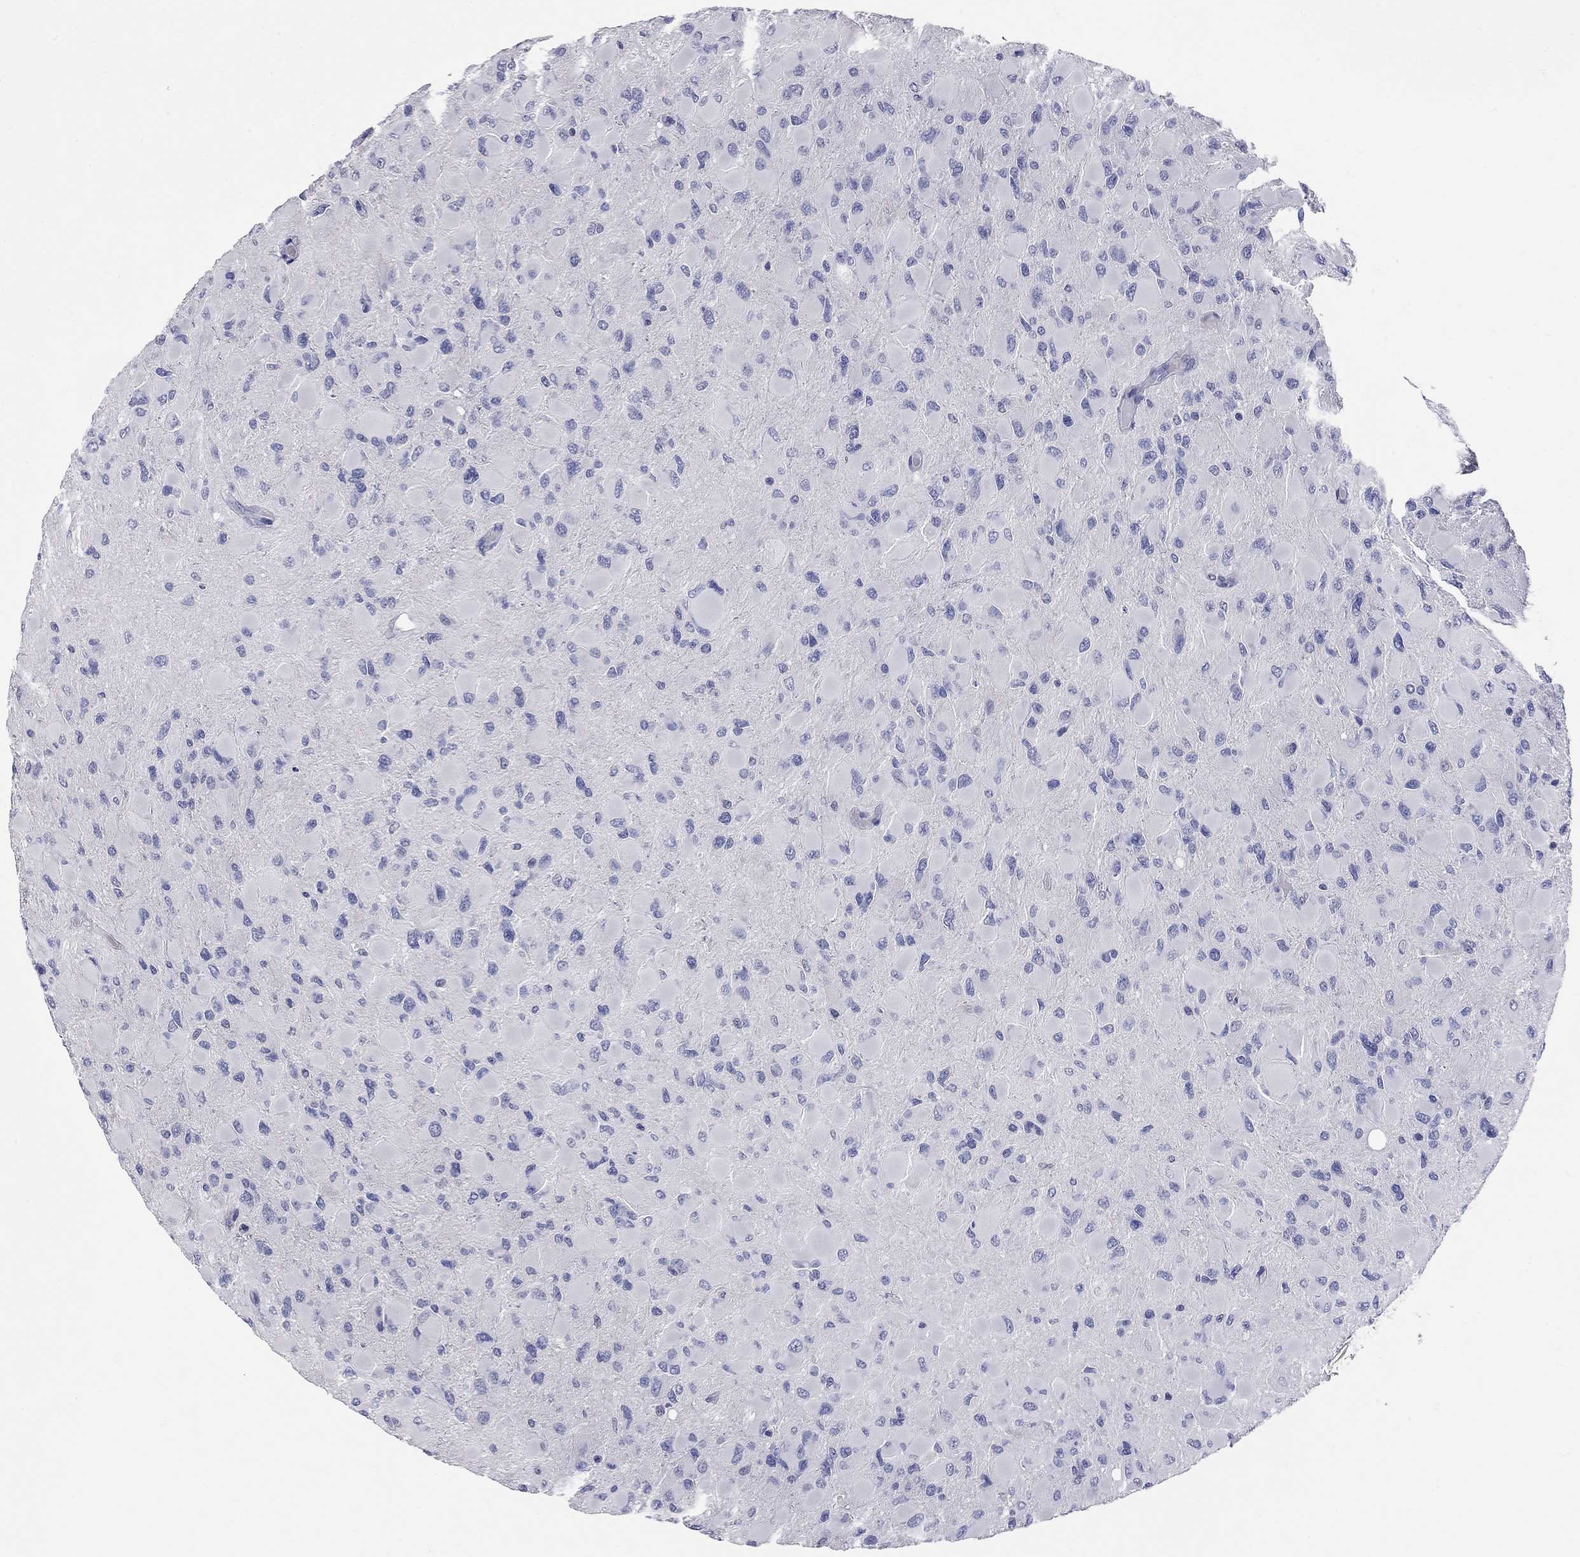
{"staining": {"intensity": "negative", "quantity": "none", "location": "none"}, "tissue": "glioma", "cell_type": "Tumor cells", "image_type": "cancer", "snomed": [{"axis": "morphology", "description": "Glioma, malignant, High grade"}, {"axis": "topography", "description": "Cerebral cortex"}], "caption": "Immunohistochemistry micrograph of human glioma stained for a protein (brown), which shows no positivity in tumor cells.", "gene": "FAM221B", "patient": {"sex": "female", "age": 36}}